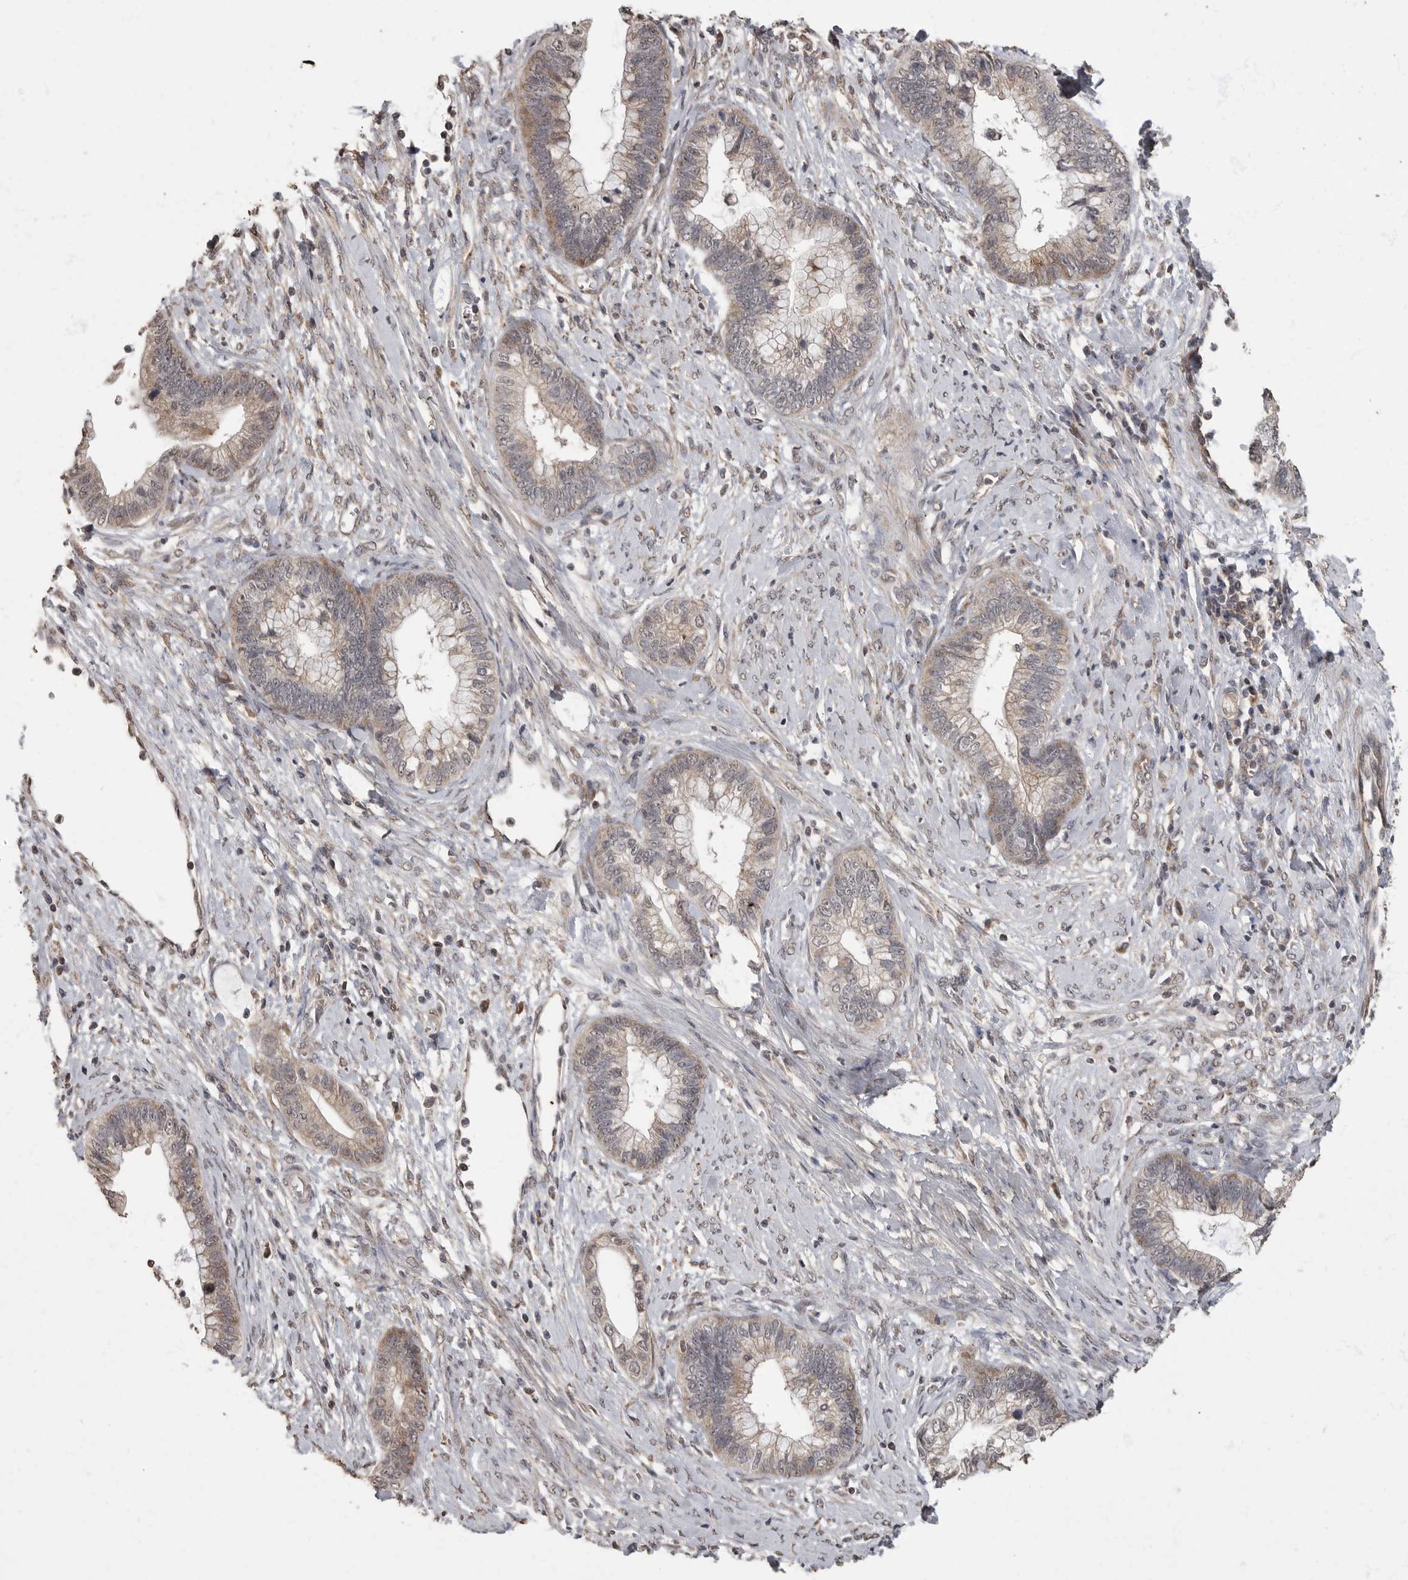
{"staining": {"intensity": "weak", "quantity": "25%-75%", "location": "cytoplasmic/membranous"}, "tissue": "cervical cancer", "cell_type": "Tumor cells", "image_type": "cancer", "snomed": [{"axis": "morphology", "description": "Adenocarcinoma, NOS"}, {"axis": "topography", "description": "Cervix"}], "caption": "High-power microscopy captured an immunohistochemistry (IHC) photomicrograph of adenocarcinoma (cervical), revealing weak cytoplasmic/membranous positivity in about 25%-75% of tumor cells.", "gene": "MAFG", "patient": {"sex": "female", "age": 44}}